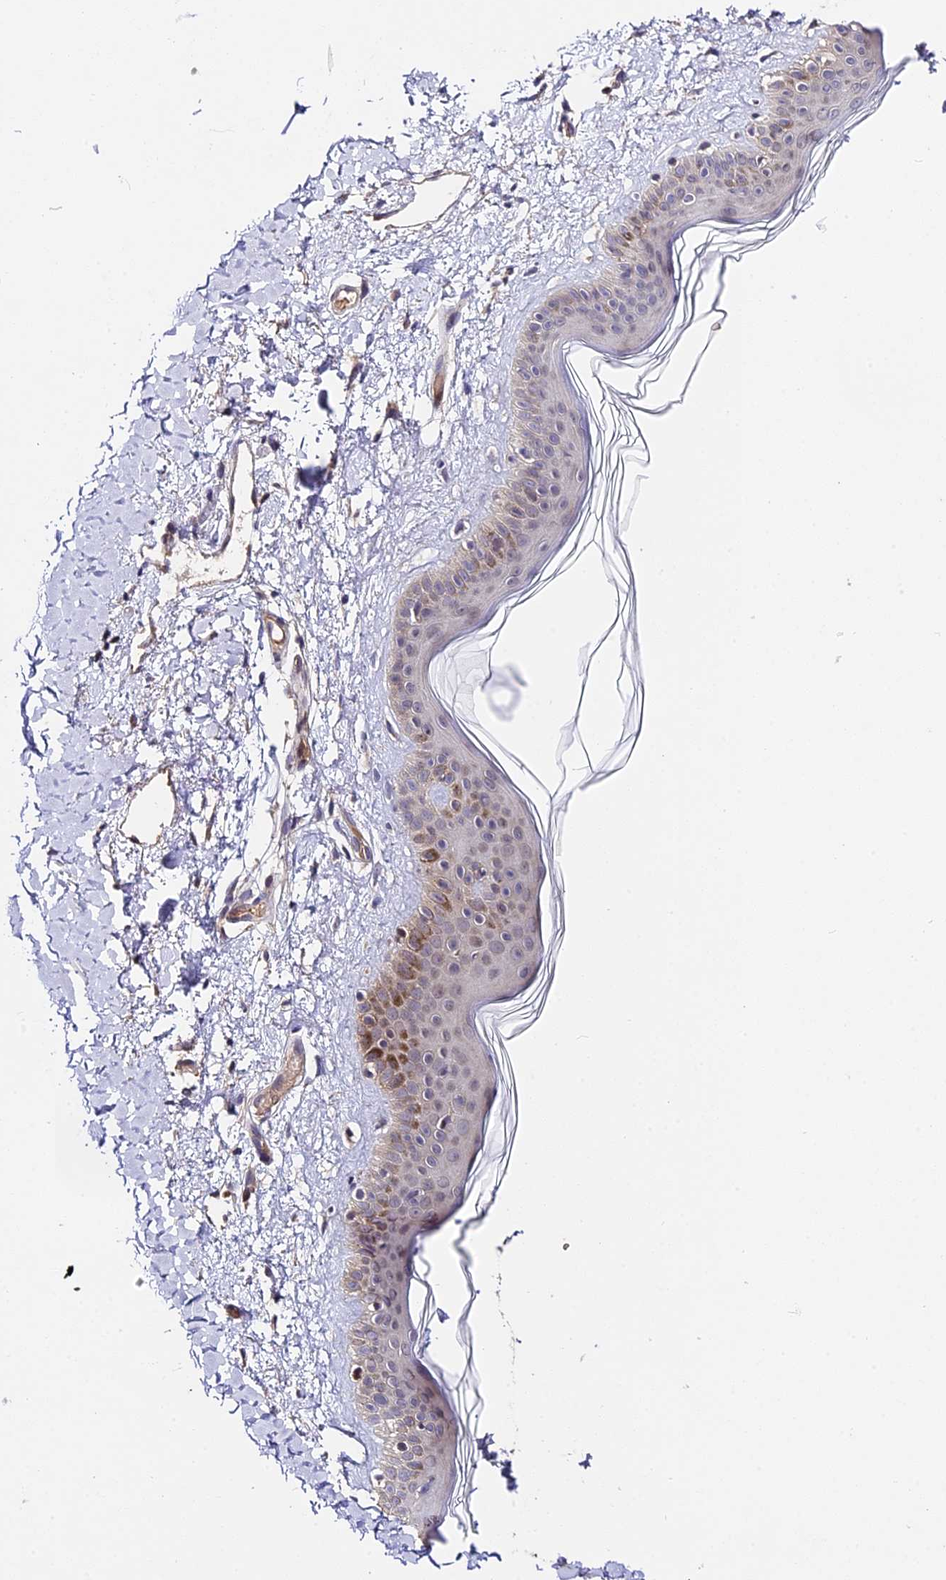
{"staining": {"intensity": "weak", "quantity": "25%-75%", "location": "cytoplasmic/membranous"}, "tissue": "skin", "cell_type": "Fibroblasts", "image_type": "normal", "snomed": [{"axis": "morphology", "description": "Normal tissue, NOS"}, {"axis": "topography", "description": "Skin"}], "caption": "Protein analysis of normal skin demonstrates weak cytoplasmic/membranous positivity in about 25%-75% of fibroblasts. The staining was performed using DAB (3,3'-diaminobenzidine) to visualize the protein expression in brown, while the nuclei were stained in blue with hematoxylin (Magnification: 20x).", "gene": "TRMT1", "patient": {"sex": "female", "age": 58}}